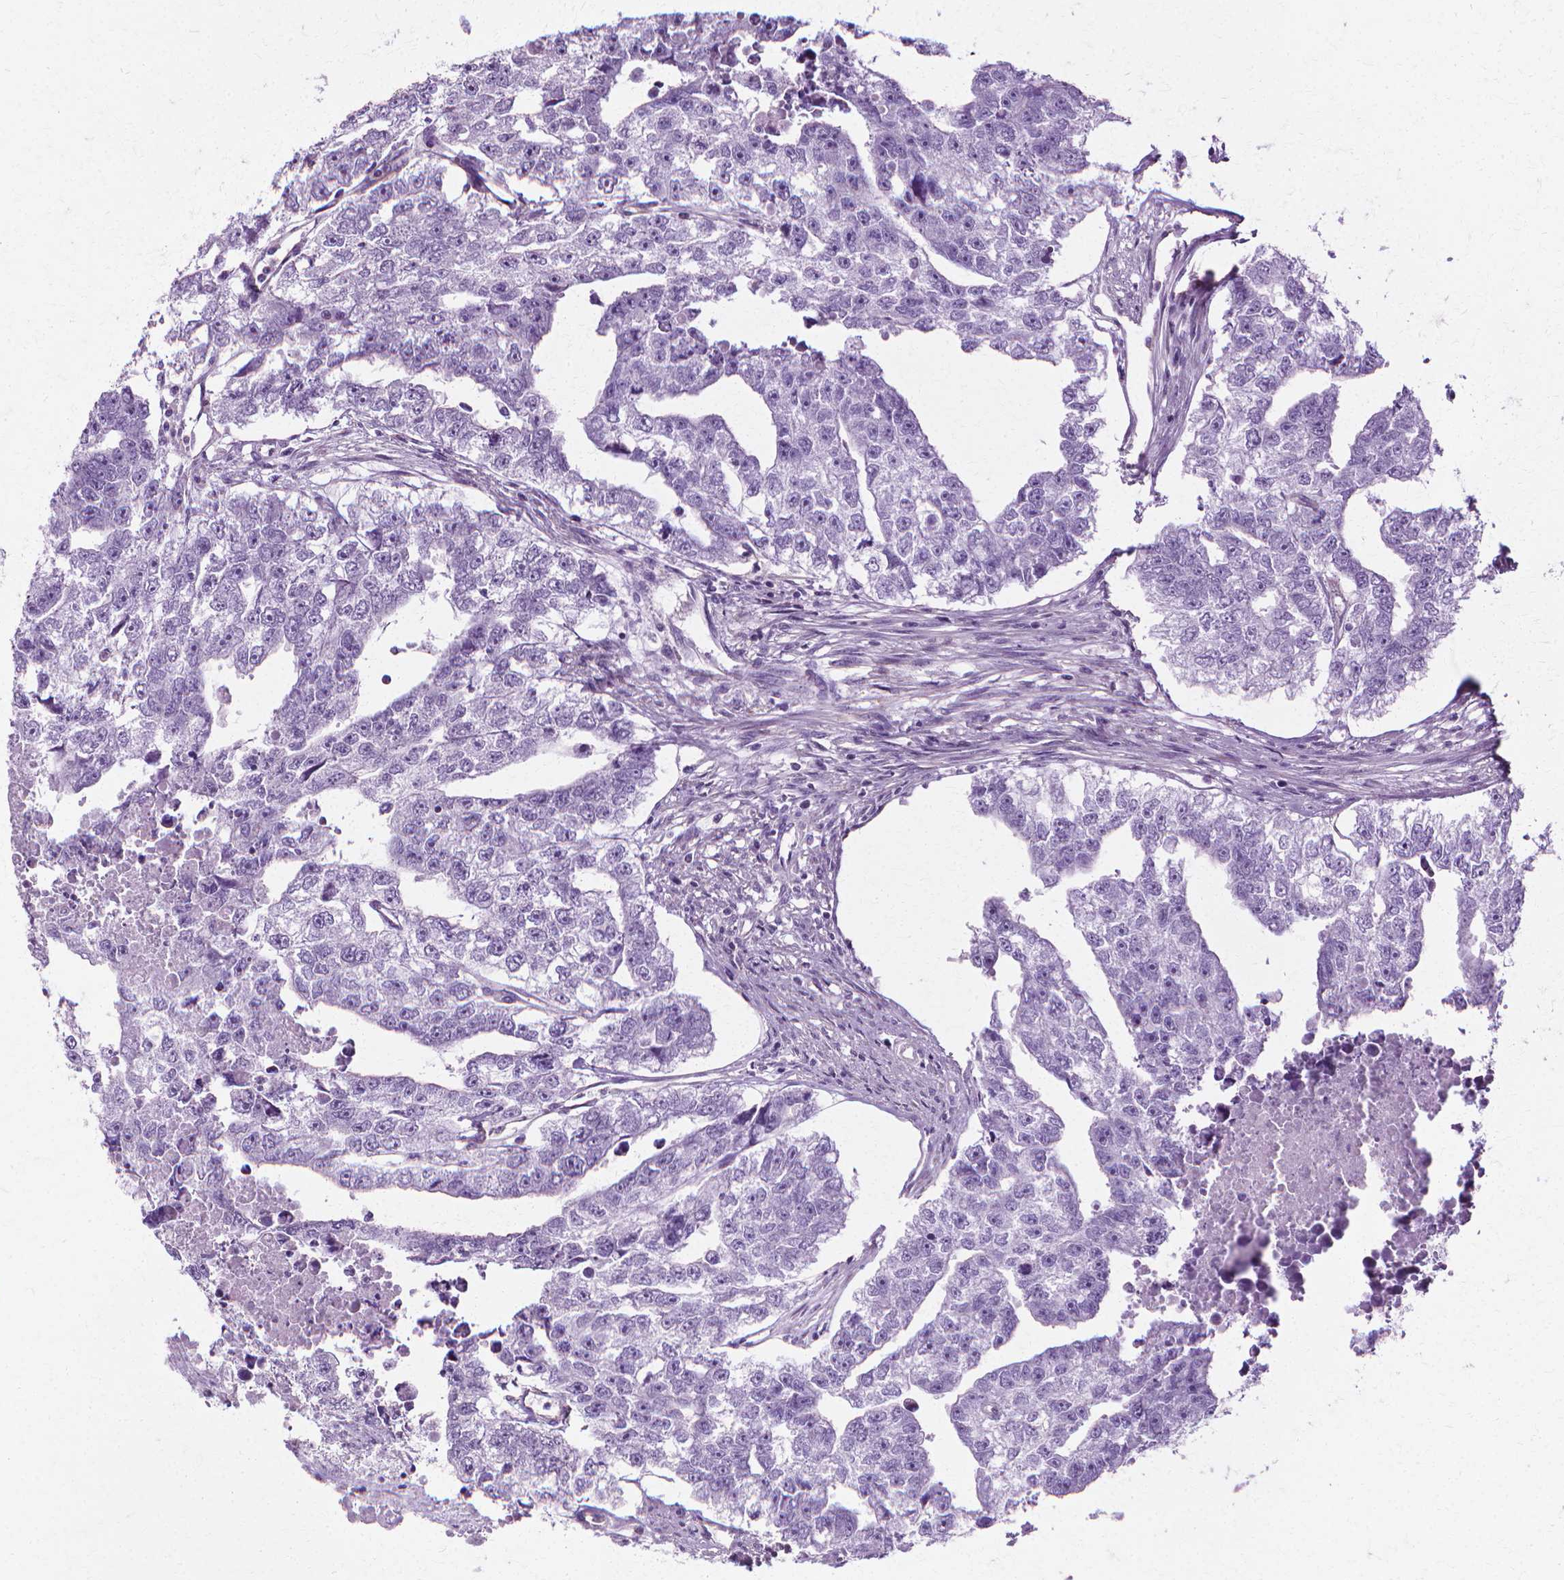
{"staining": {"intensity": "negative", "quantity": "none", "location": "none"}, "tissue": "testis cancer", "cell_type": "Tumor cells", "image_type": "cancer", "snomed": [{"axis": "morphology", "description": "Carcinoma, Embryonal, NOS"}, {"axis": "morphology", "description": "Teratoma, malignant, NOS"}, {"axis": "topography", "description": "Testis"}], "caption": "This is an immunohistochemistry (IHC) image of testis cancer. There is no positivity in tumor cells.", "gene": "CFAP157", "patient": {"sex": "male", "age": 44}}